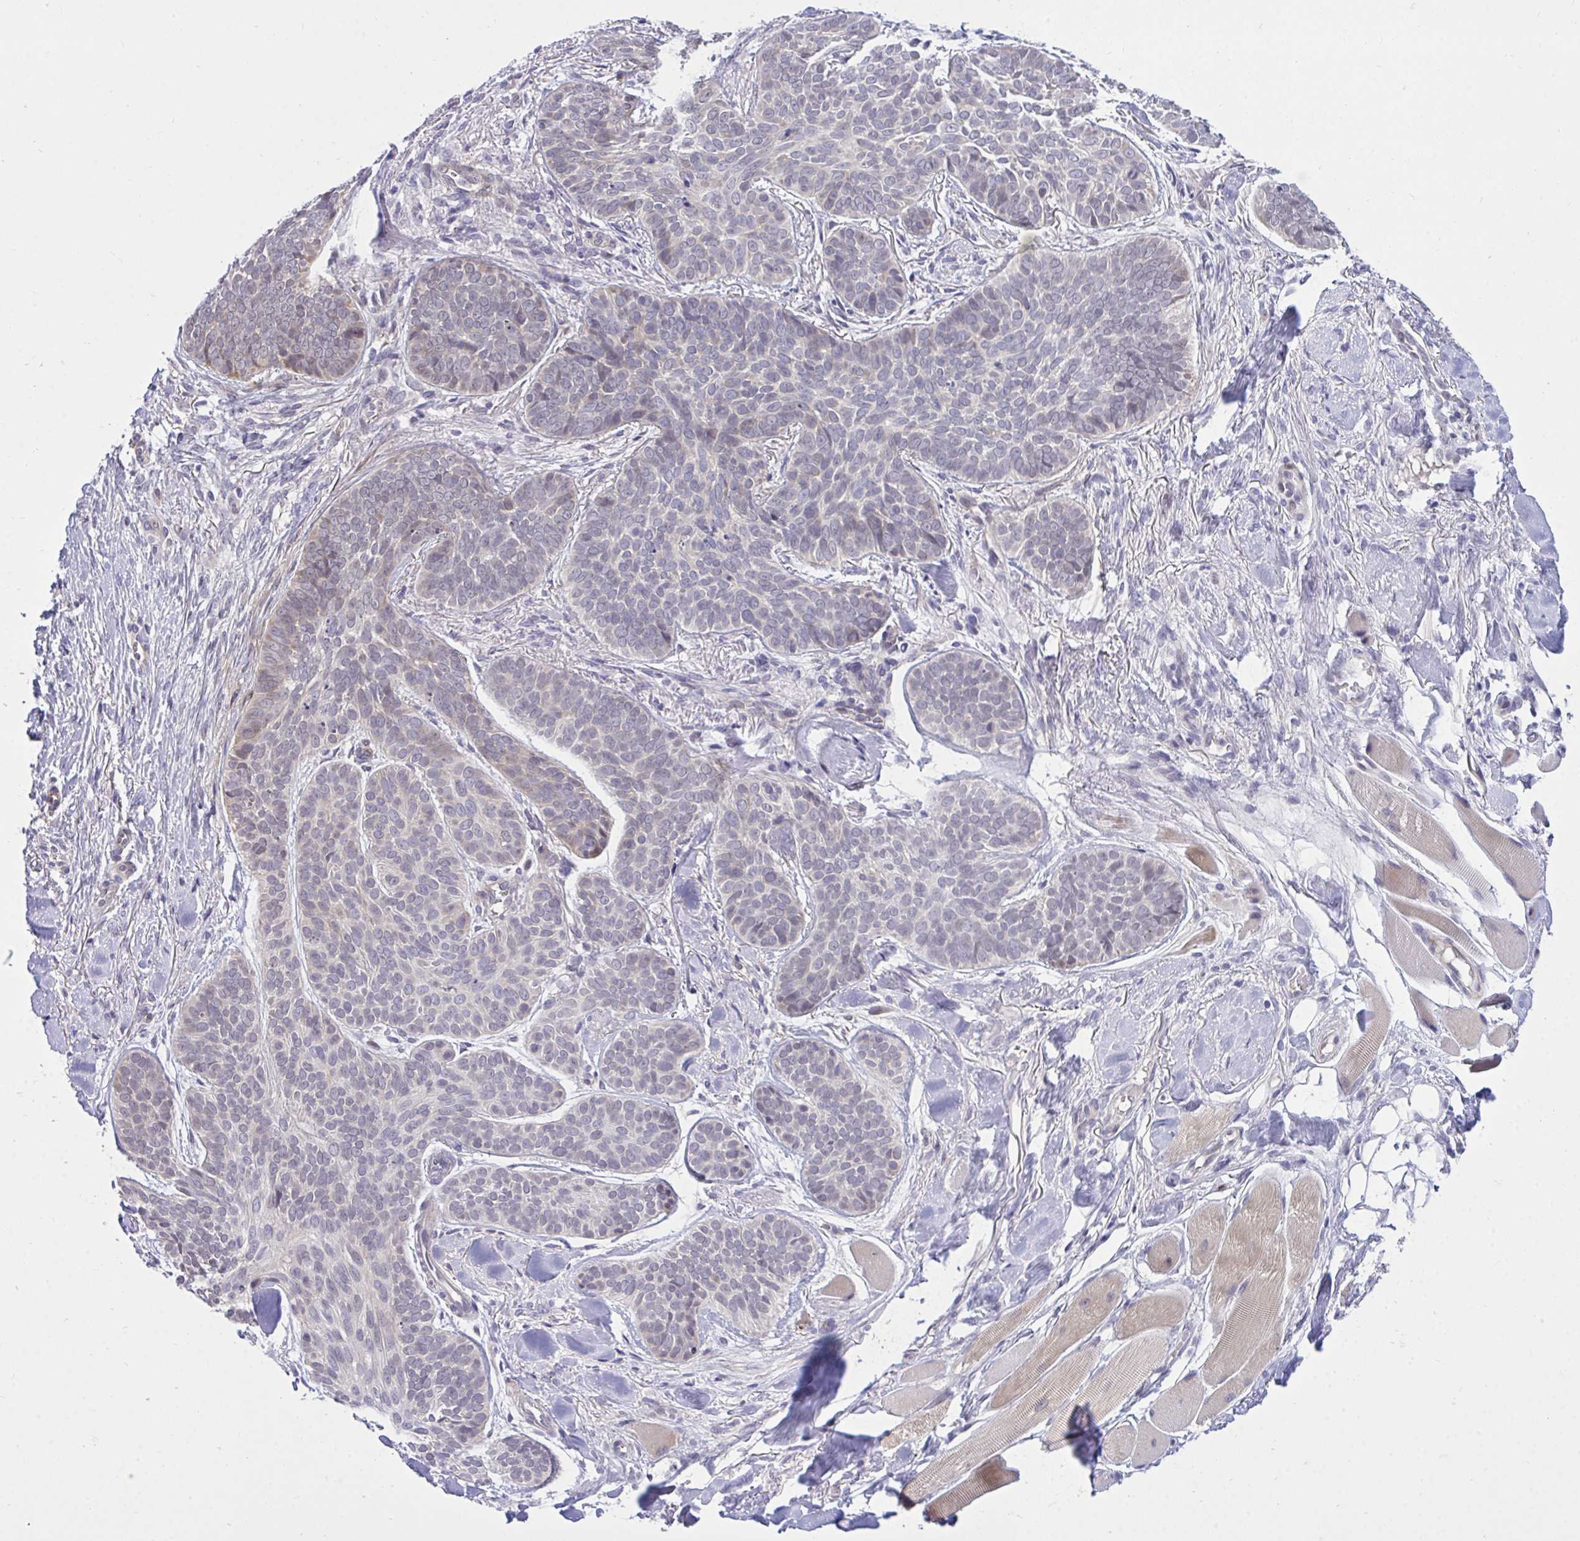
{"staining": {"intensity": "negative", "quantity": "none", "location": "none"}, "tissue": "skin cancer", "cell_type": "Tumor cells", "image_type": "cancer", "snomed": [{"axis": "morphology", "description": "Basal cell carcinoma"}, {"axis": "topography", "description": "Skin"}, {"axis": "topography", "description": "Skin of nose"}], "caption": "Immunohistochemical staining of skin basal cell carcinoma exhibits no significant staining in tumor cells.", "gene": "HMBOX1", "patient": {"sex": "female", "age": 81}}